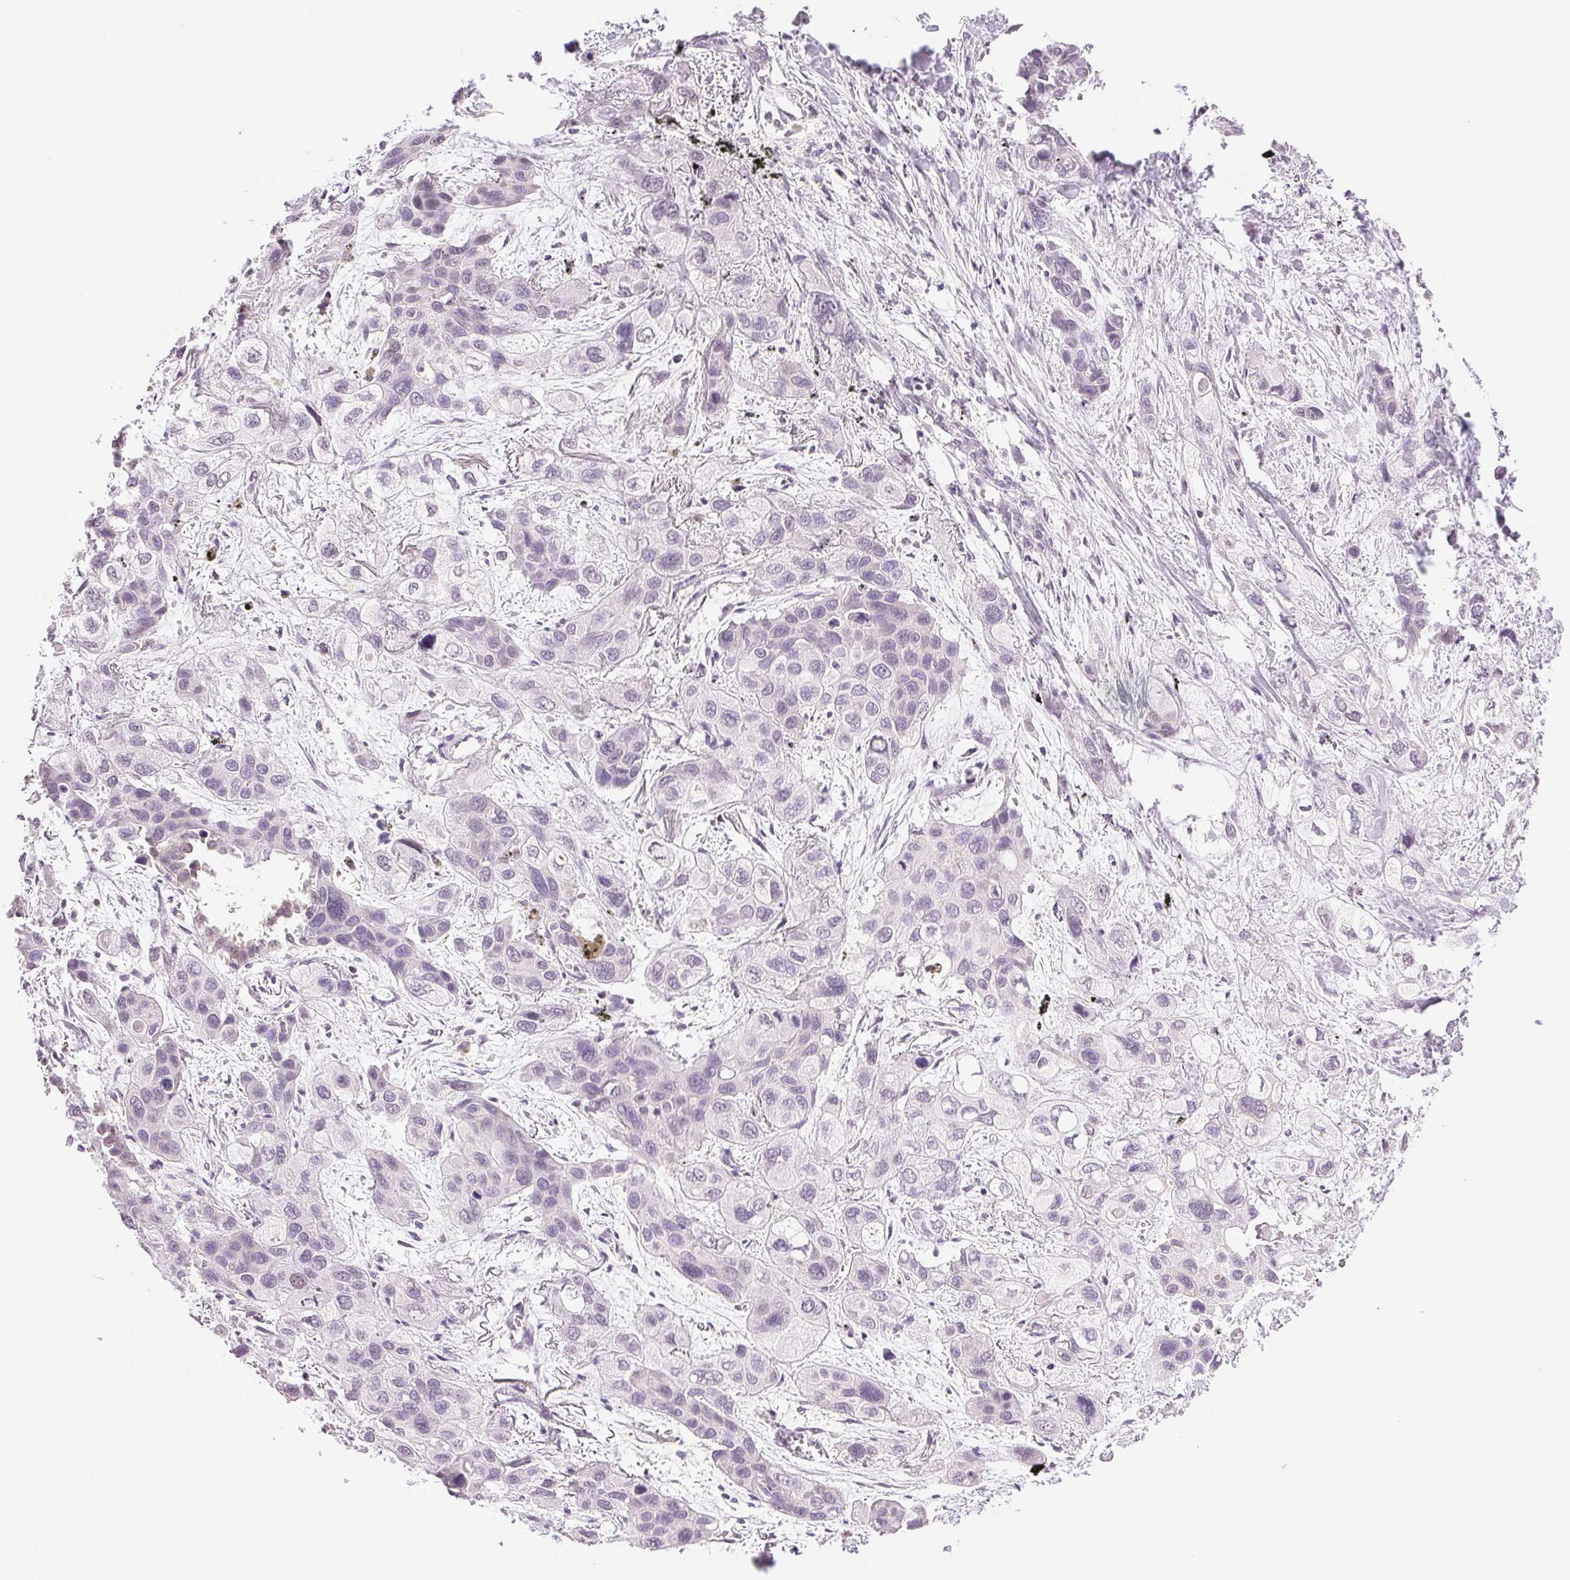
{"staining": {"intensity": "negative", "quantity": "none", "location": "none"}, "tissue": "lung cancer", "cell_type": "Tumor cells", "image_type": "cancer", "snomed": [{"axis": "morphology", "description": "Squamous cell carcinoma, NOS"}, {"axis": "morphology", "description": "Squamous cell carcinoma, metastatic, NOS"}, {"axis": "topography", "description": "Lung"}], "caption": "Human metastatic squamous cell carcinoma (lung) stained for a protein using IHC displays no staining in tumor cells.", "gene": "TNNT3", "patient": {"sex": "male", "age": 59}}